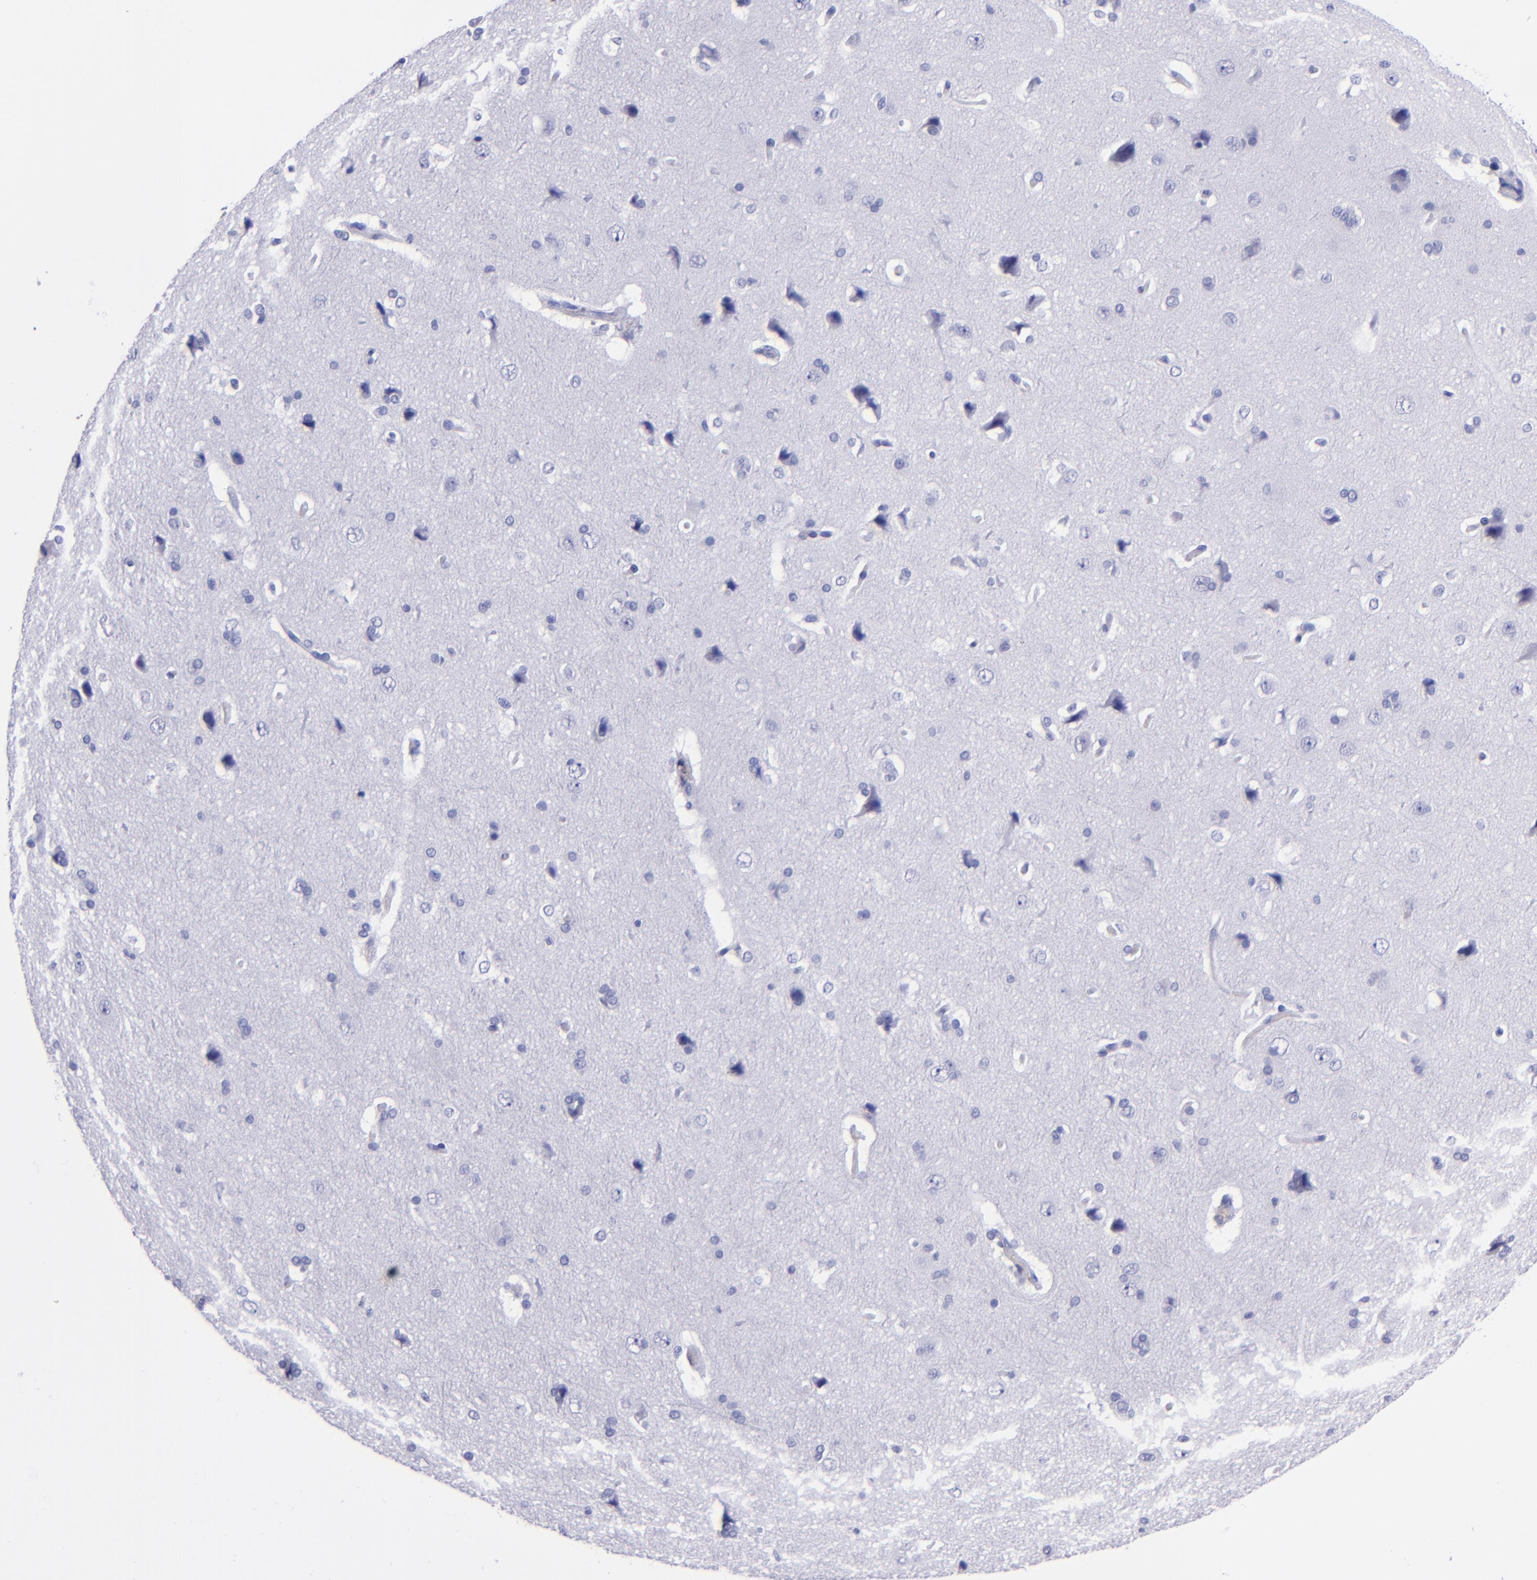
{"staining": {"intensity": "negative", "quantity": "none", "location": "none"}, "tissue": "cerebral cortex", "cell_type": "Endothelial cells", "image_type": "normal", "snomed": [{"axis": "morphology", "description": "Normal tissue, NOS"}, {"axis": "topography", "description": "Cerebral cortex"}], "caption": "Endothelial cells are negative for protein expression in benign human cerebral cortex. (Immunohistochemistry, brightfield microscopy, high magnification).", "gene": "CD37", "patient": {"sex": "female", "age": 45}}